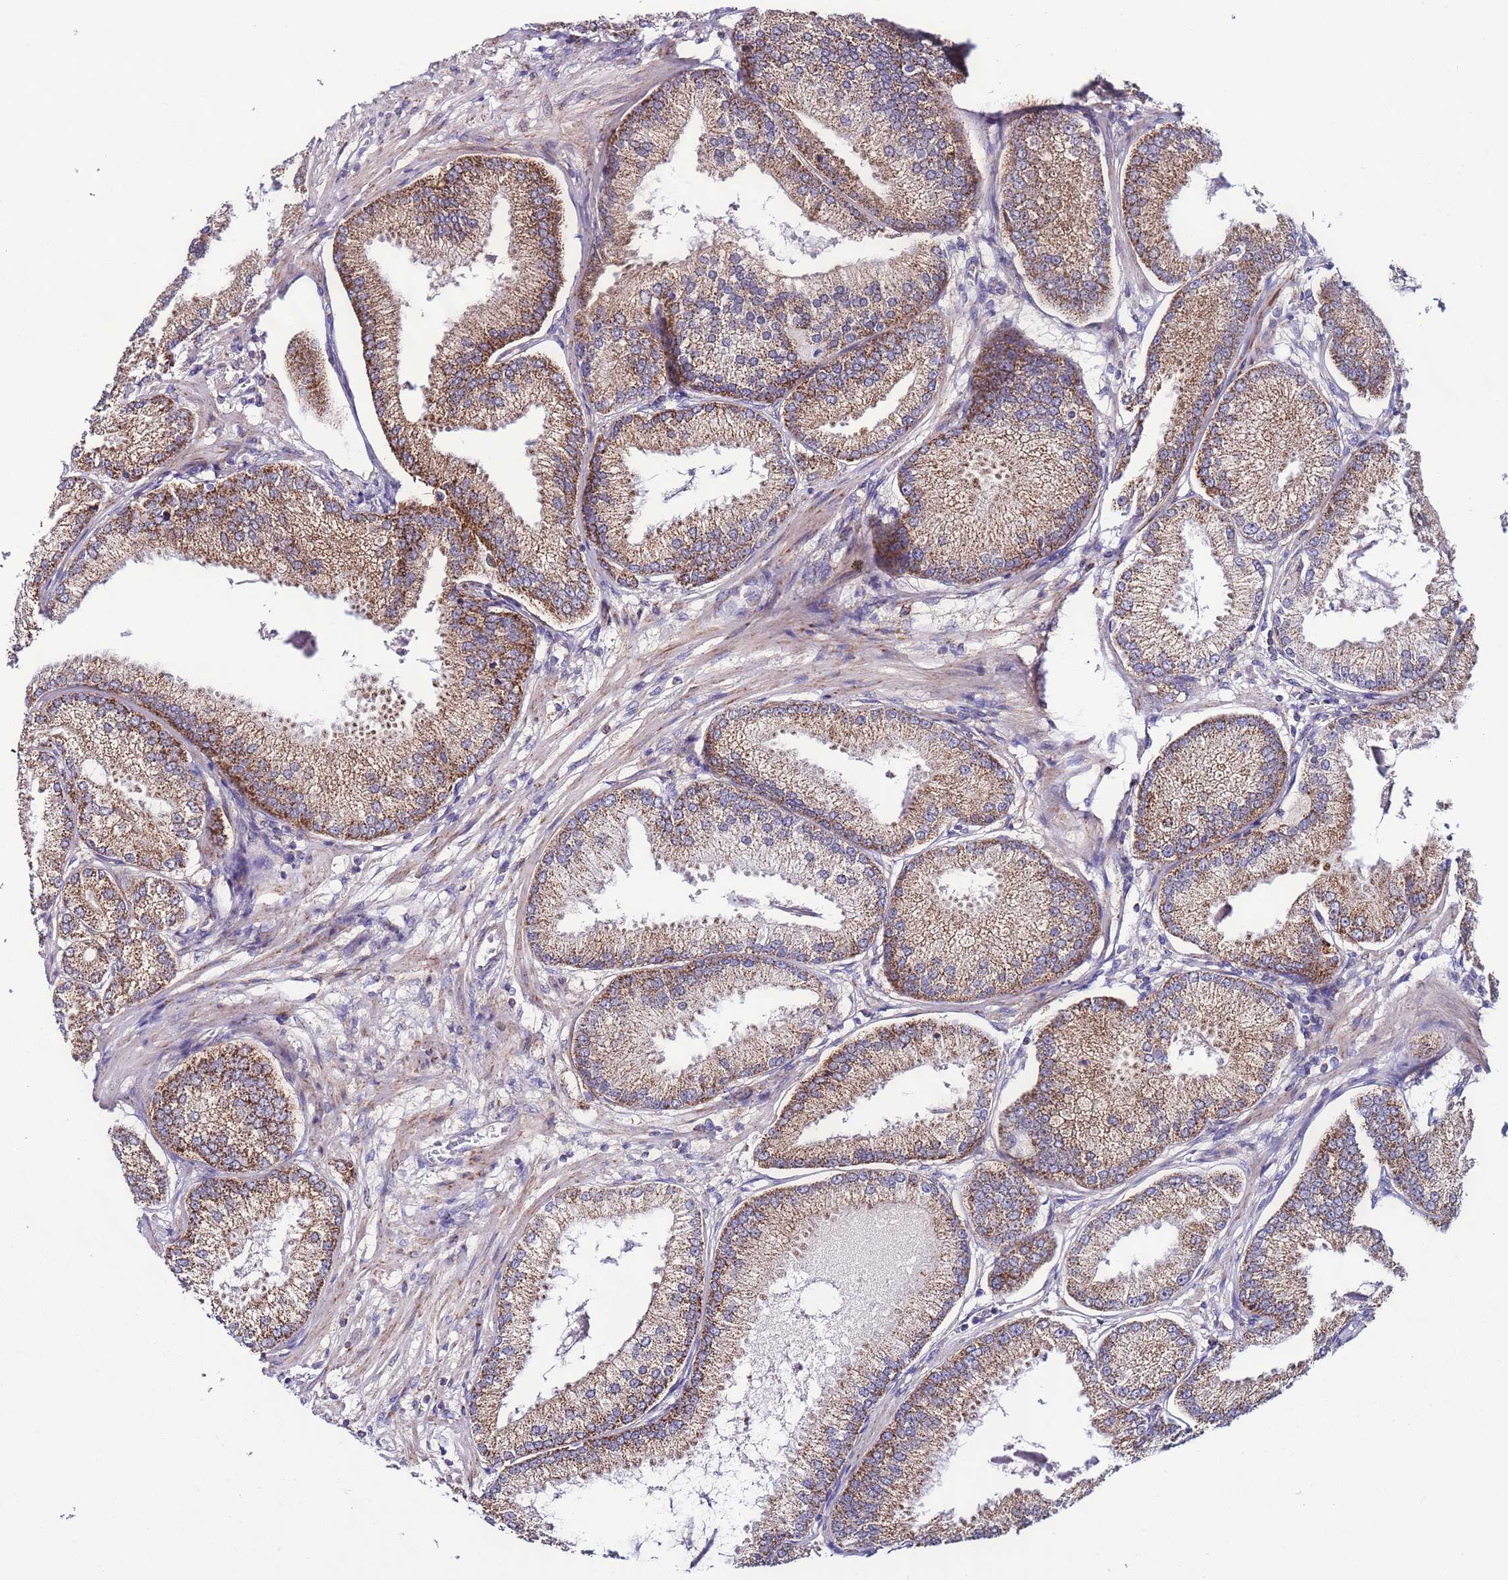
{"staining": {"intensity": "moderate", "quantity": ">75%", "location": "cytoplasmic/membranous"}, "tissue": "prostate cancer", "cell_type": "Tumor cells", "image_type": "cancer", "snomed": [{"axis": "morphology", "description": "Adenocarcinoma, High grade"}, {"axis": "topography", "description": "Prostate"}], "caption": "The micrograph demonstrates immunohistochemical staining of prostate cancer (high-grade adenocarcinoma). There is moderate cytoplasmic/membranous staining is present in approximately >75% of tumor cells.", "gene": "UEVLD", "patient": {"sex": "male", "age": 71}}